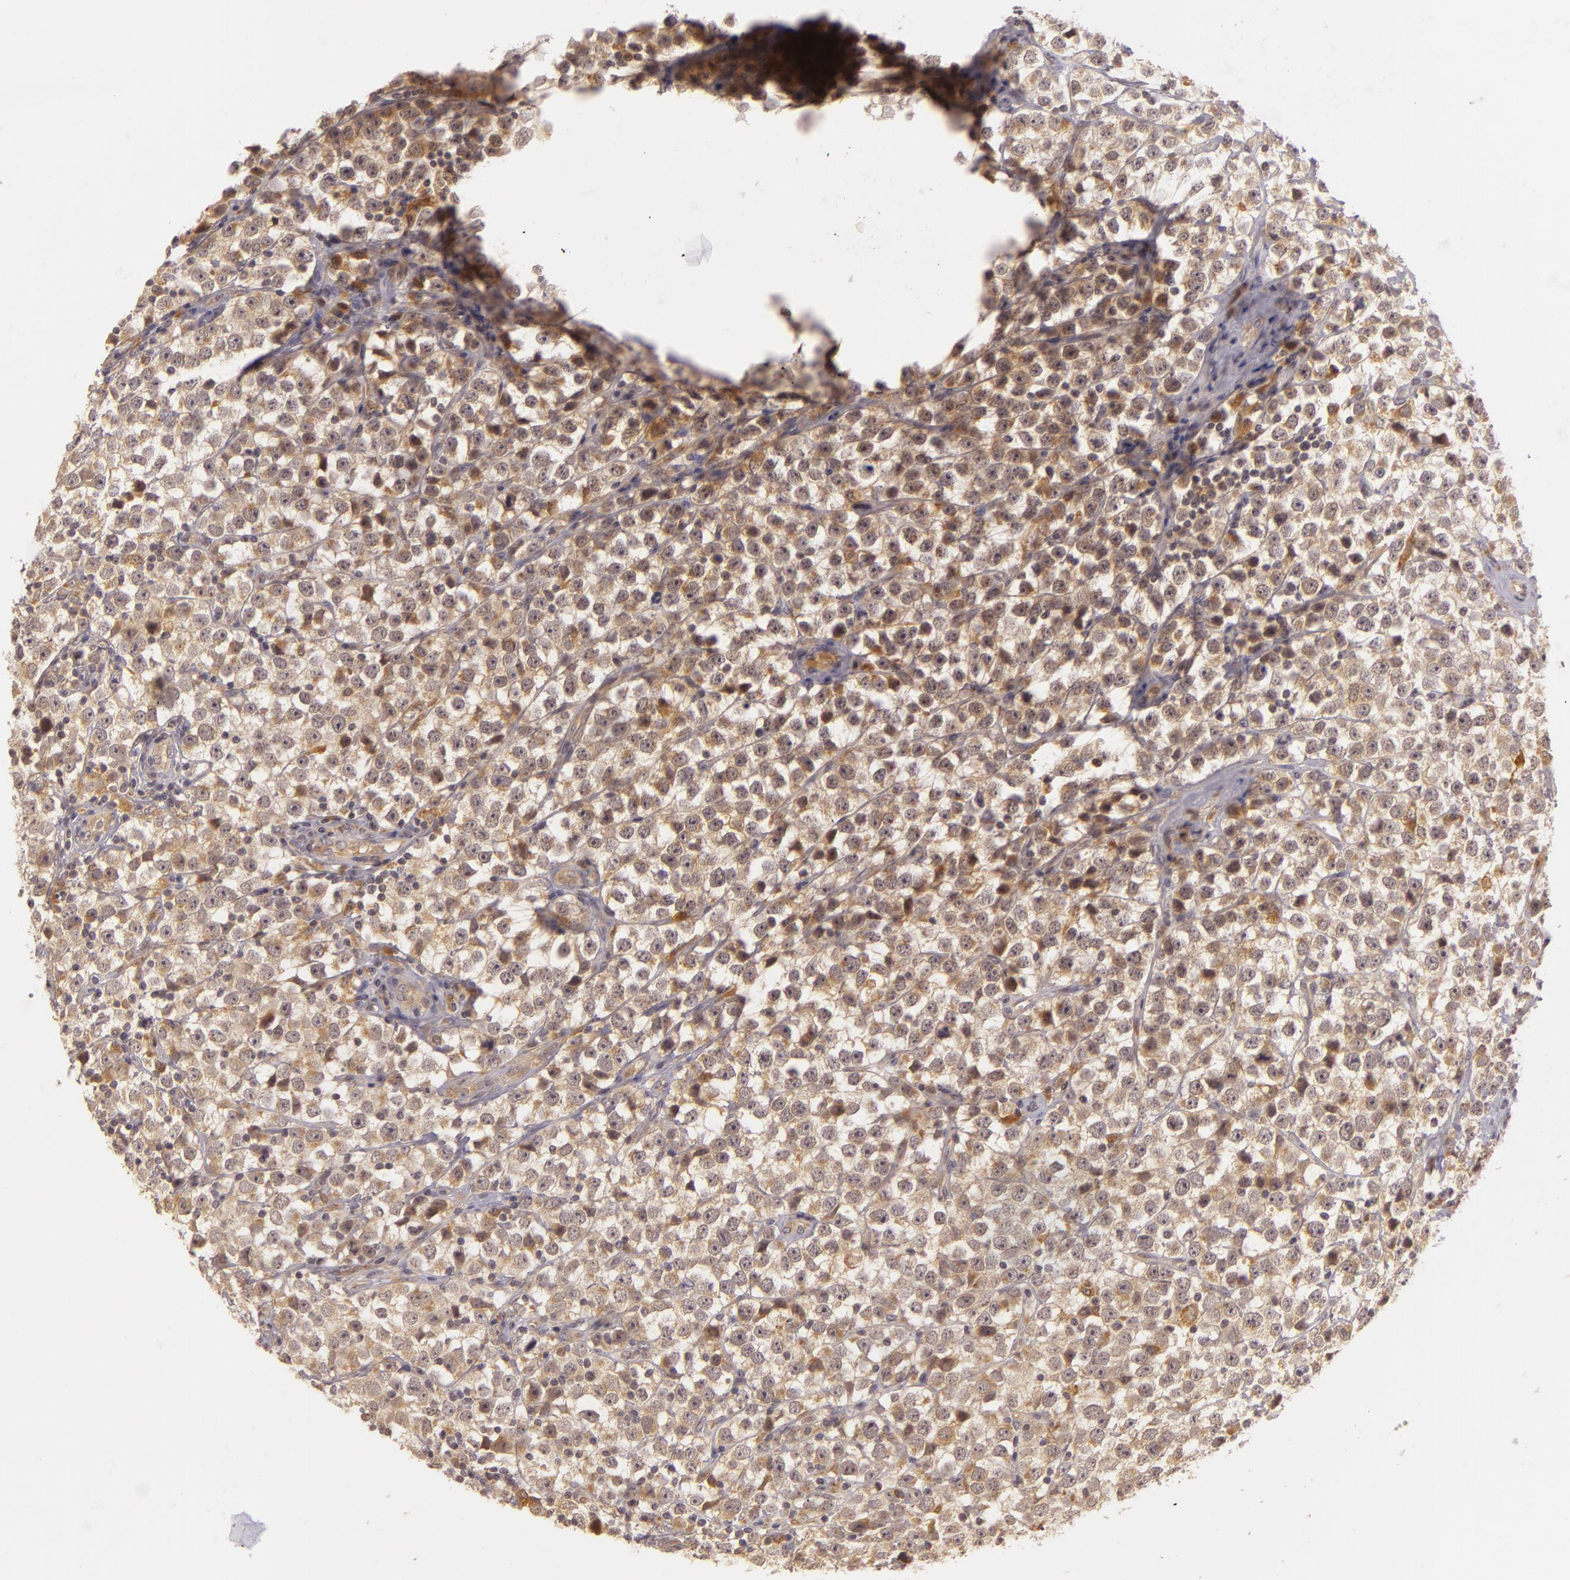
{"staining": {"intensity": "moderate", "quantity": ">75%", "location": "cytoplasmic/membranous"}, "tissue": "testis cancer", "cell_type": "Tumor cells", "image_type": "cancer", "snomed": [{"axis": "morphology", "description": "Seminoma, NOS"}, {"axis": "topography", "description": "Testis"}], "caption": "About >75% of tumor cells in human testis cancer exhibit moderate cytoplasmic/membranous protein positivity as visualized by brown immunohistochemical staining.", "gene": "PPP1R3F", "patient": {"sex": "male", "age": 25}}